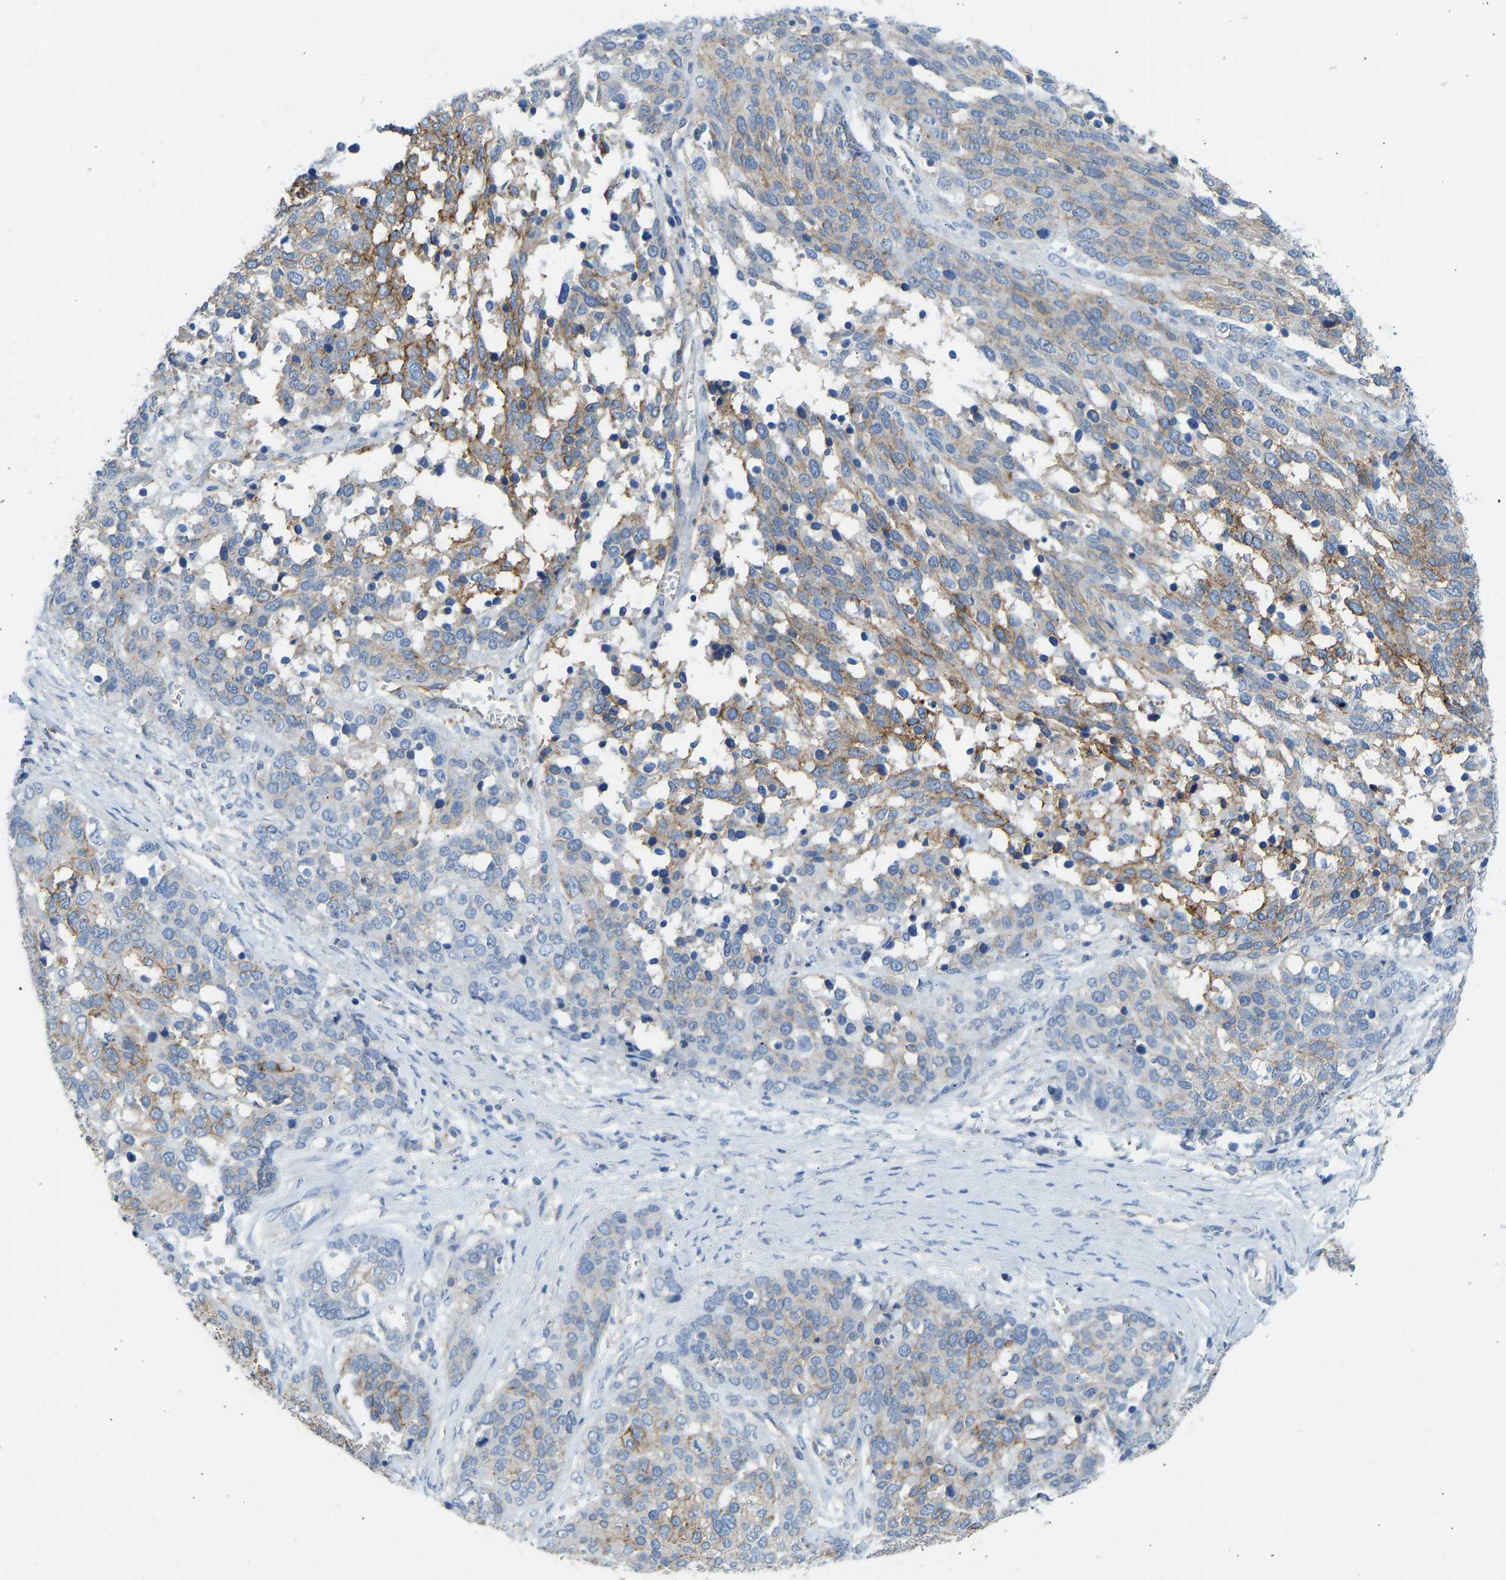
{"staining": {"intensity": "moderate", "quantity": "25%-75%", "location": "cytoplasmic/membranous"}, "tissue": "ovarian cancer", "cell_type": "Tumor cells", "image_type": "cancer", "snomed": [{"axis": "morphology", "description": "Cystadenocarcinoma, serous, NOS"}, {"axis": "topography", "description": "Ovary"}], "caption": "Ovarian serous cystadenocarcinoma stained with immunohistochemistry displays moderate cytoplasmic/membranous positivity in about 25%-75% of tumor cells. (IHC, brightfield microscopy, high magnification).", "gene": "ATP1A1", "patient": {"sex": "female", "age": 44}}